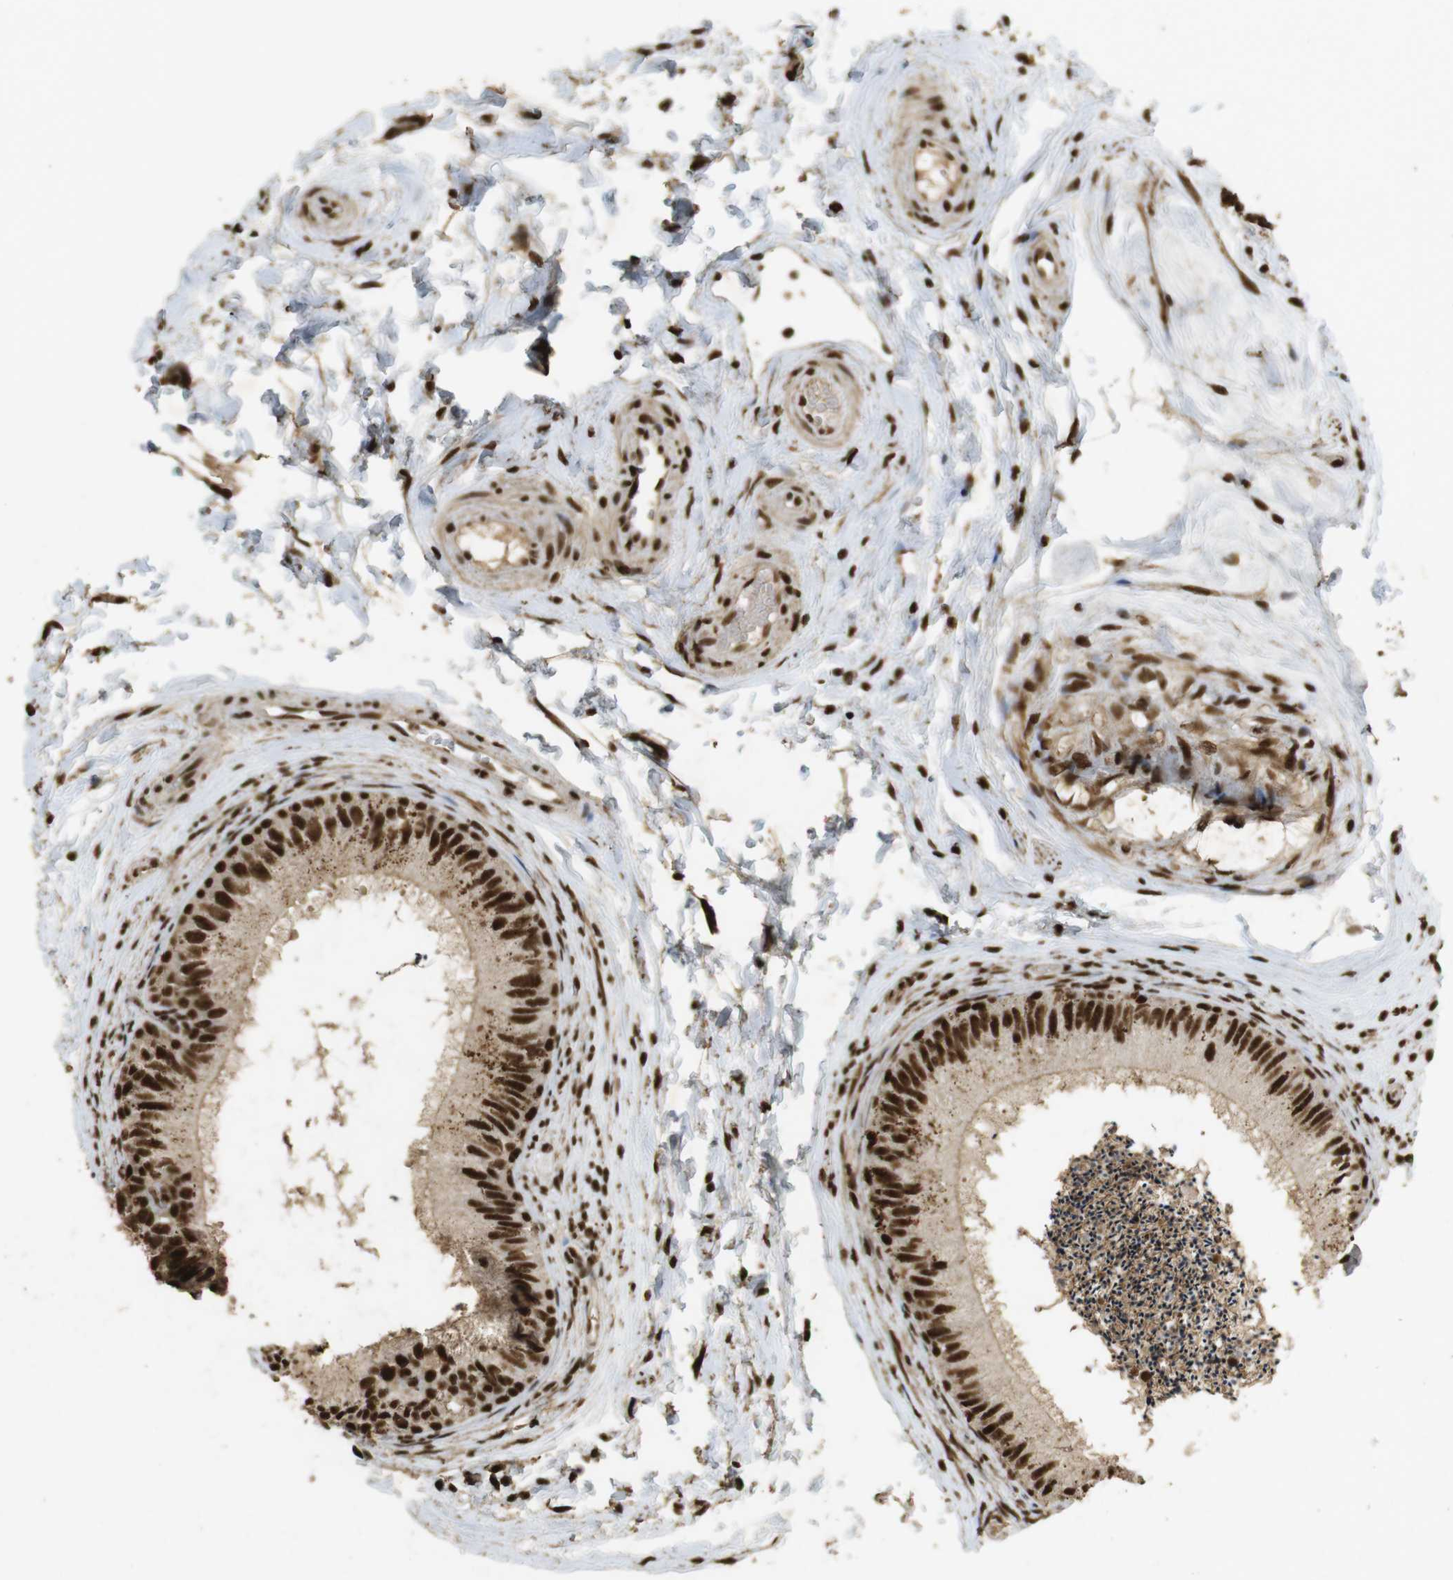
{"staining": {"intensity": "strong", "quantity": ">75%", "location": "nuclear"}, "tissue": "epididymis", "cell_type": "Glandular cells", "image_type": "normal", "snomed": [{"axis": "morphology", "description": "Normal tissue, NOS"}, {"axis": "topography", "description": "Epididymis"}], "caption": "Immunohistochemical staining of normal human epididymis displays high levels of strong nuclear staining in about >75% of glandular cells.", "gene": "GATA4", "patient": {"sex": "male", "age": 56}}